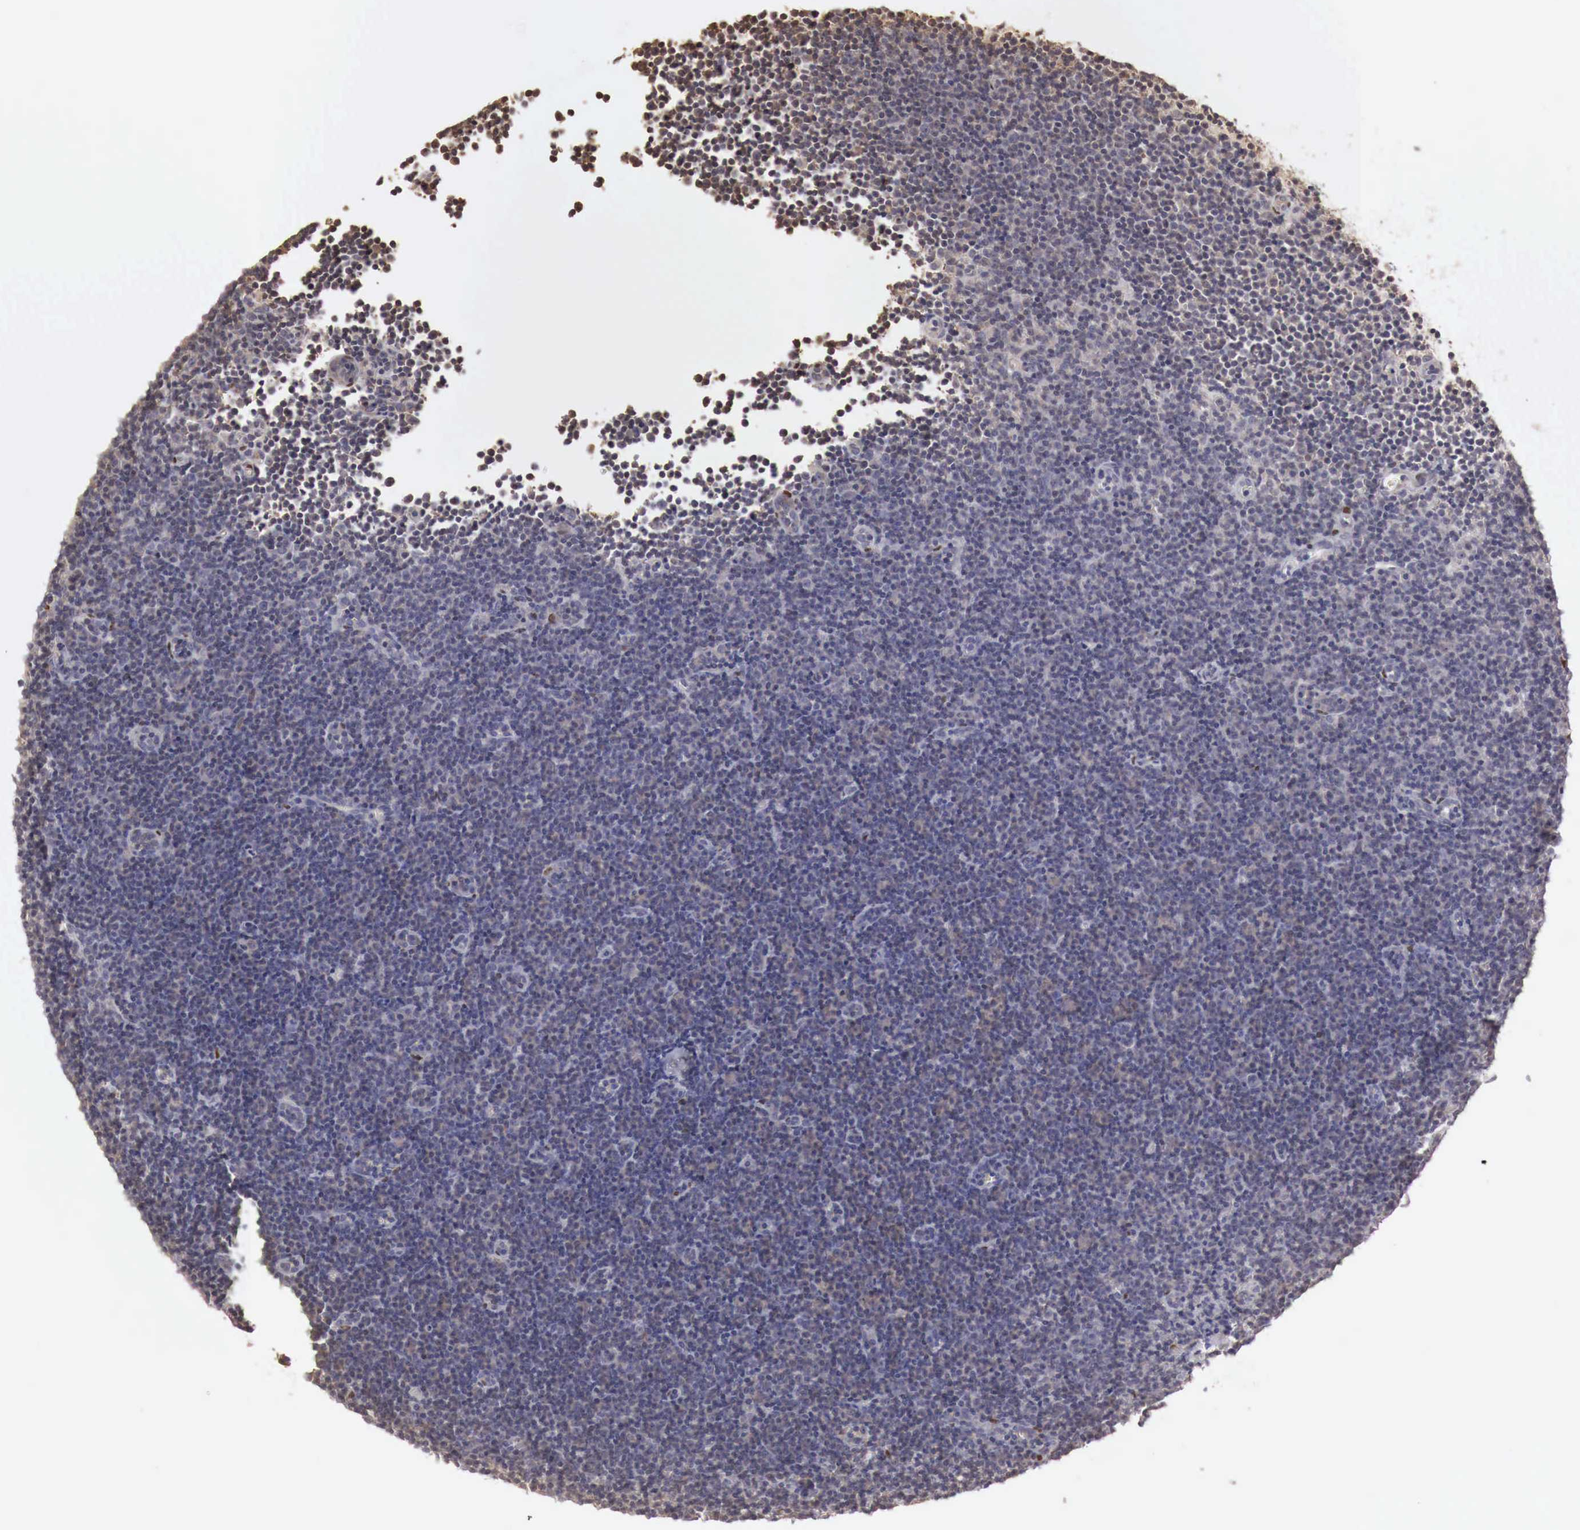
{"staining": {"intensity": "weak", "quantity": "<25%", "location": "nuclear"}, "tissue": "lymphoma", "cell_type": "Tumor cells", "image_type": "cancer", "snomed": [{"axis": "morphology", "description": "Malignant lymphoma, non-Hodgkin's type, Low grade"}, {"axis": "topography", "description": "Lymph node"}], "caption": "Immunohistochemistry (IHC) histopathology image of low-grade malignant lymphoma, non-Hodgkin's type stained for a protein (brown), which displays no staining in tumor cells.", "gene": "KHDRBS2", "patient": {"sex": "male", "age": 57}}